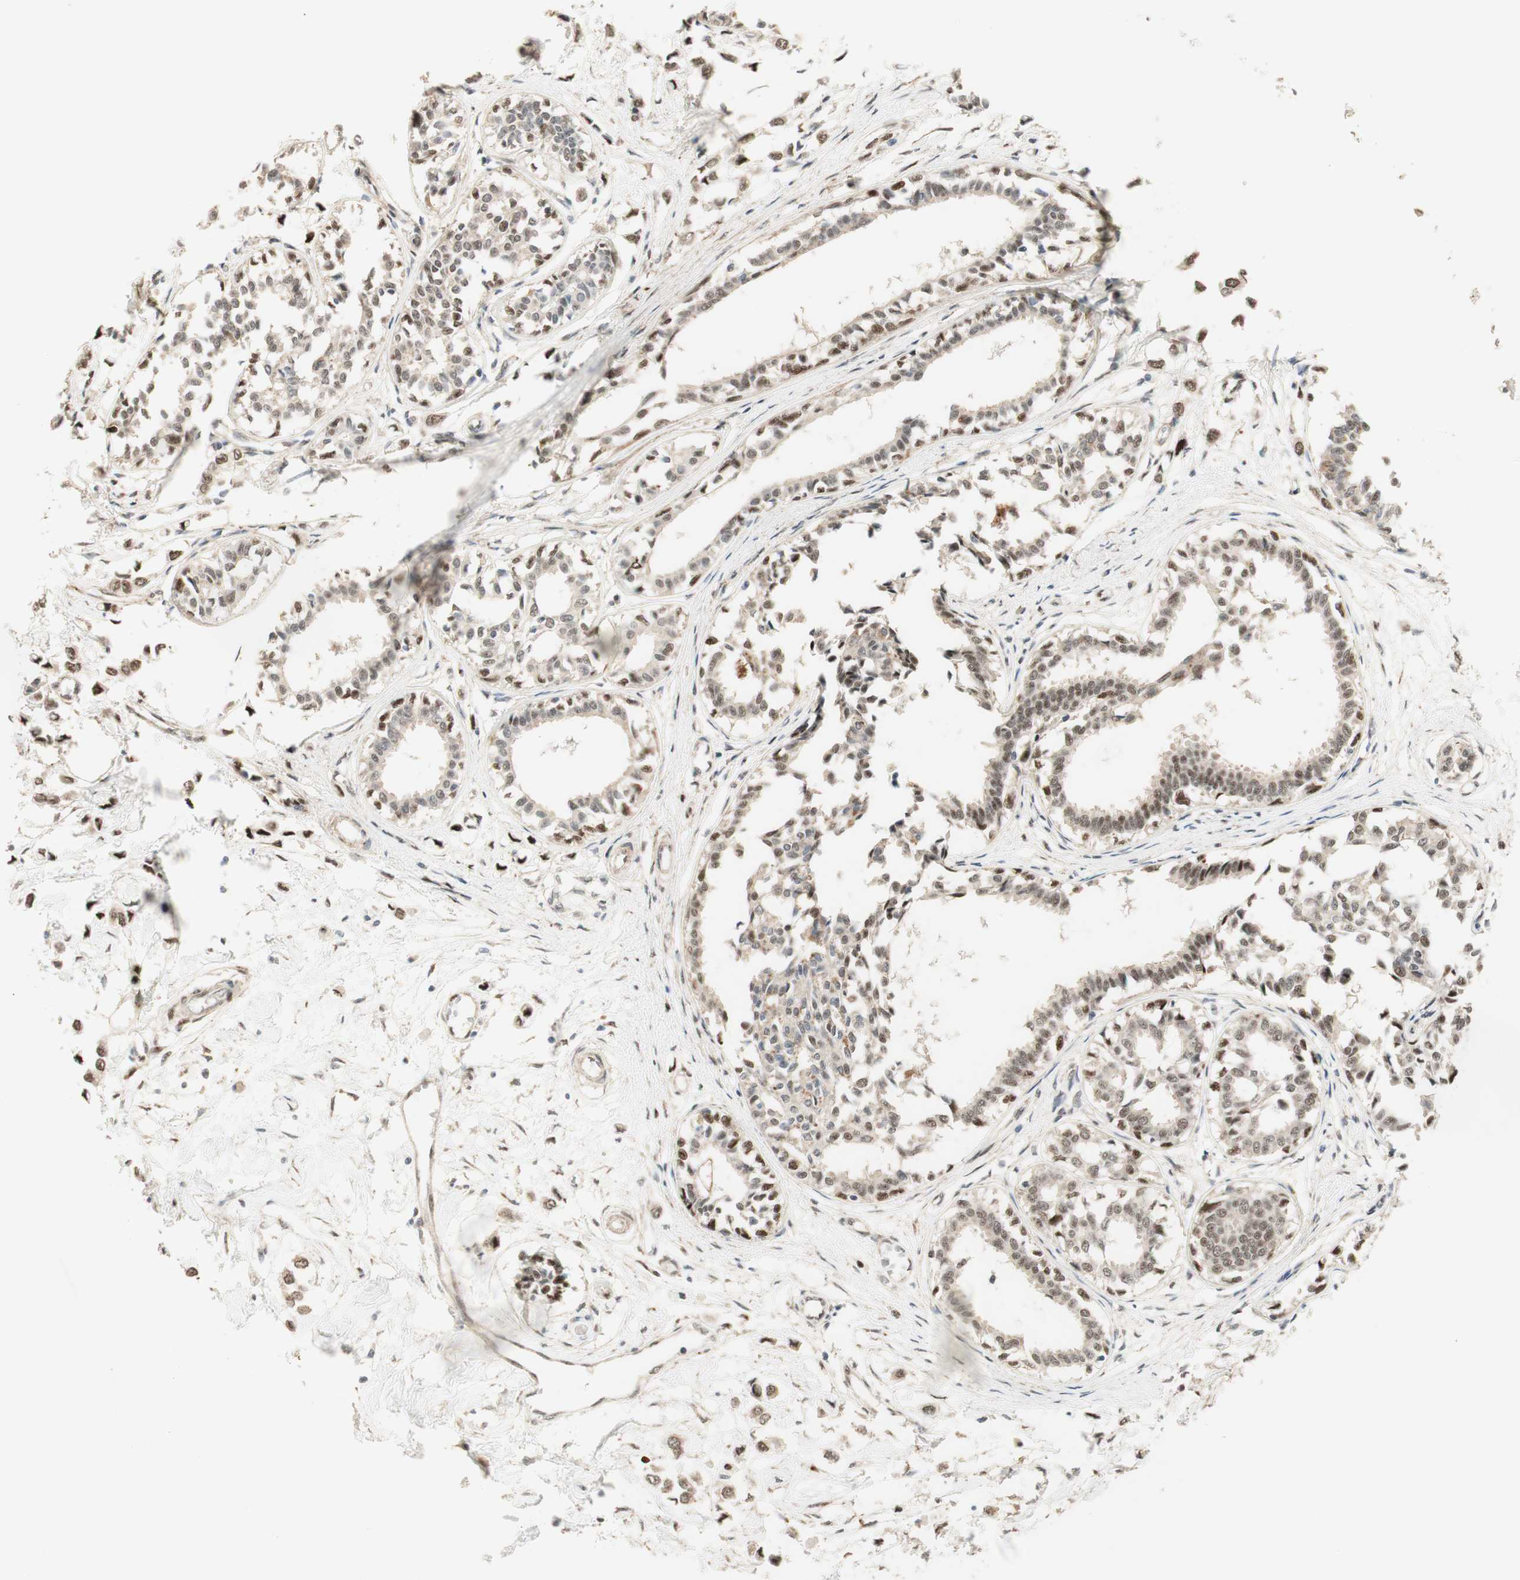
{"staining": {"intensity": "moderate", "quantity": ">75%", "location": "nuclear"}, "tissue": "breast cancer", "cell_type": "Tumor cells", "image_type": "cancer", "snomed": [{"axis": "morphology", "description": "Lobular carcinoma"}, {"axis": "topography", "description": "Breast"}], "caption": "Protein expression analysis of breast cancer (lobular carcinoma) reveals moderate nuclear expression in about >75% of tumor cells. (Stains: DAB in brown, nuclei in blue, Microscopy: brightfield microscopy at high magnification).", "gene": "FOXP1", "patient": {"sex": "female", "age": 51}}